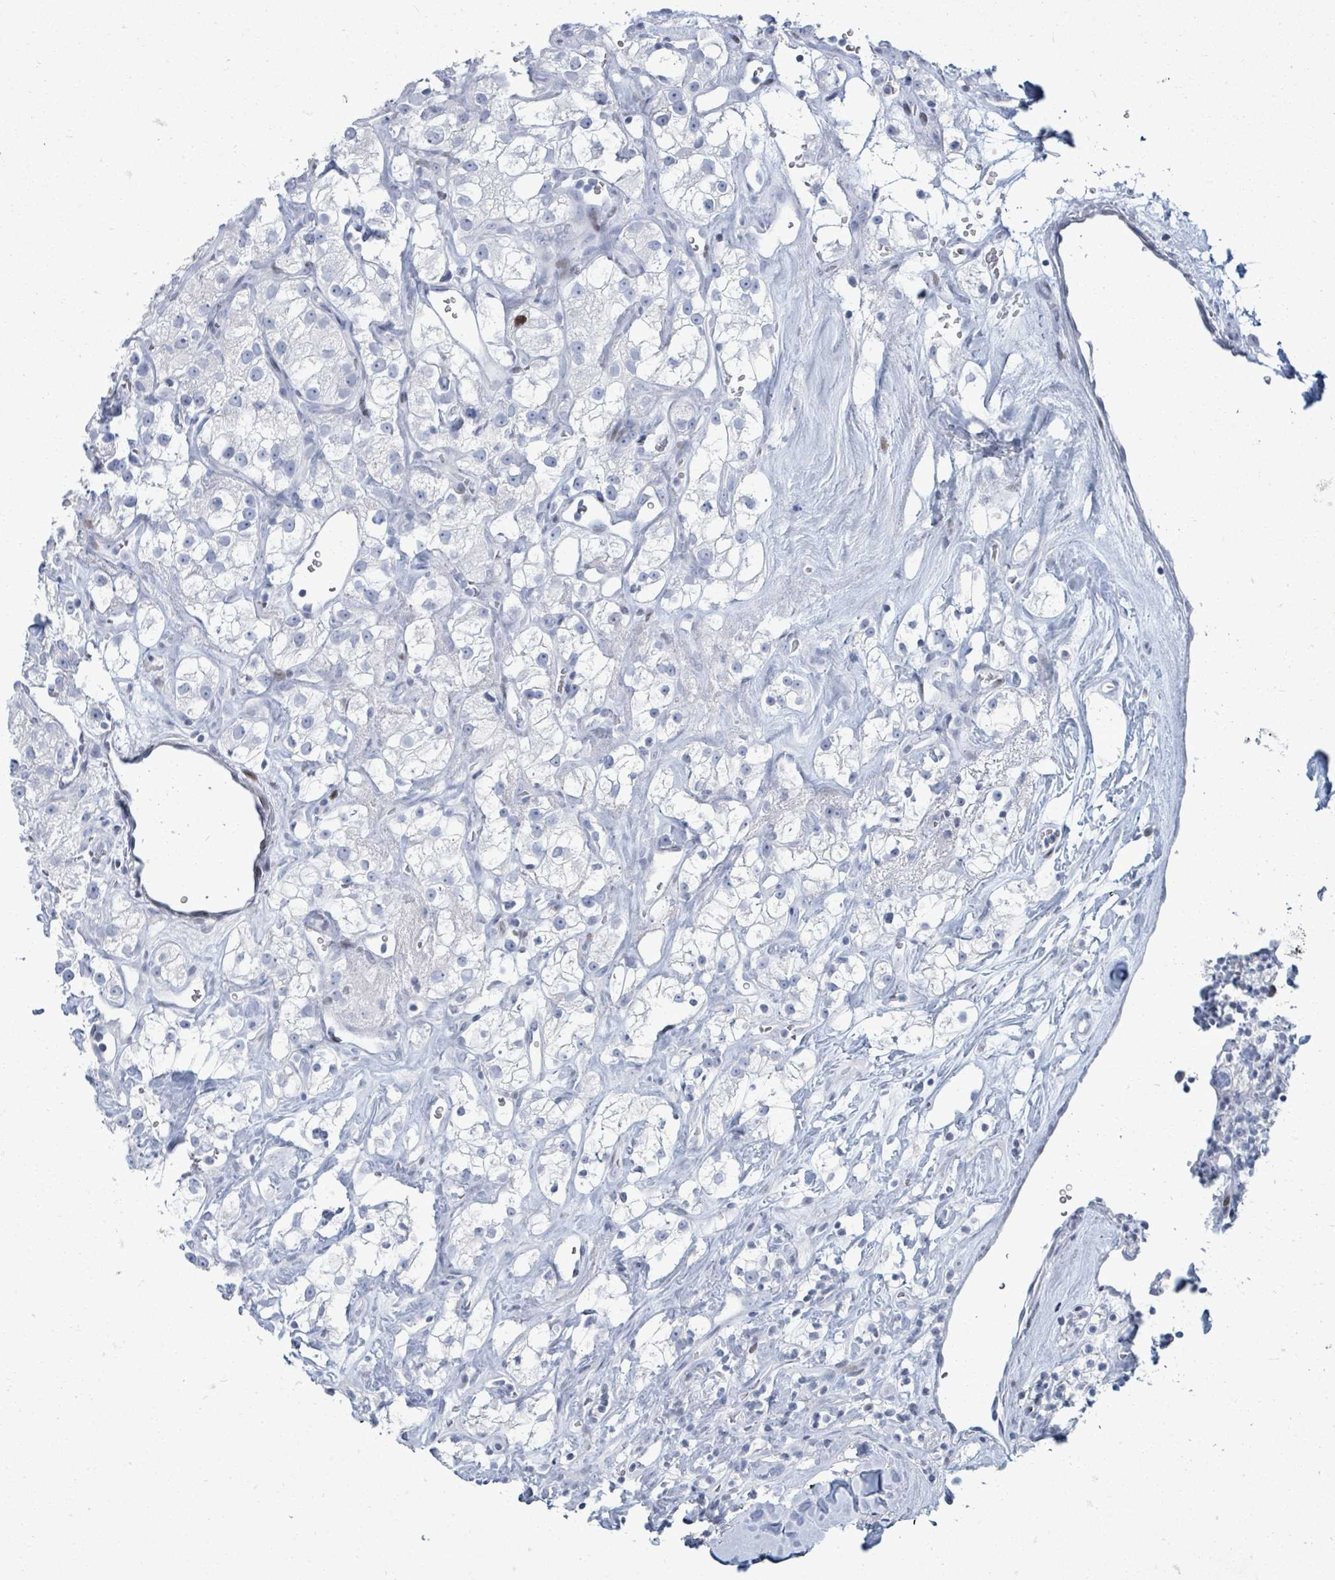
{"staining": {"intensity": "negative", "quantity": "none", "location": "none"}, "tissue": "renal cancer", "cell_type": "Tumor cells", "image_type": "cancer", "snomed": [{"axis": "morphology", "description": "Adenocarcinoma, NOS"}, {"axis": "topography", "description": "Kidney"}], "caption": "Immunohistochemistry histopathology image of renal cancer stained for a protein (brown), which exhibits no positivity in tumor cells.", "gene": "MALL", "patient": {"sex": "male", "age": 77}}